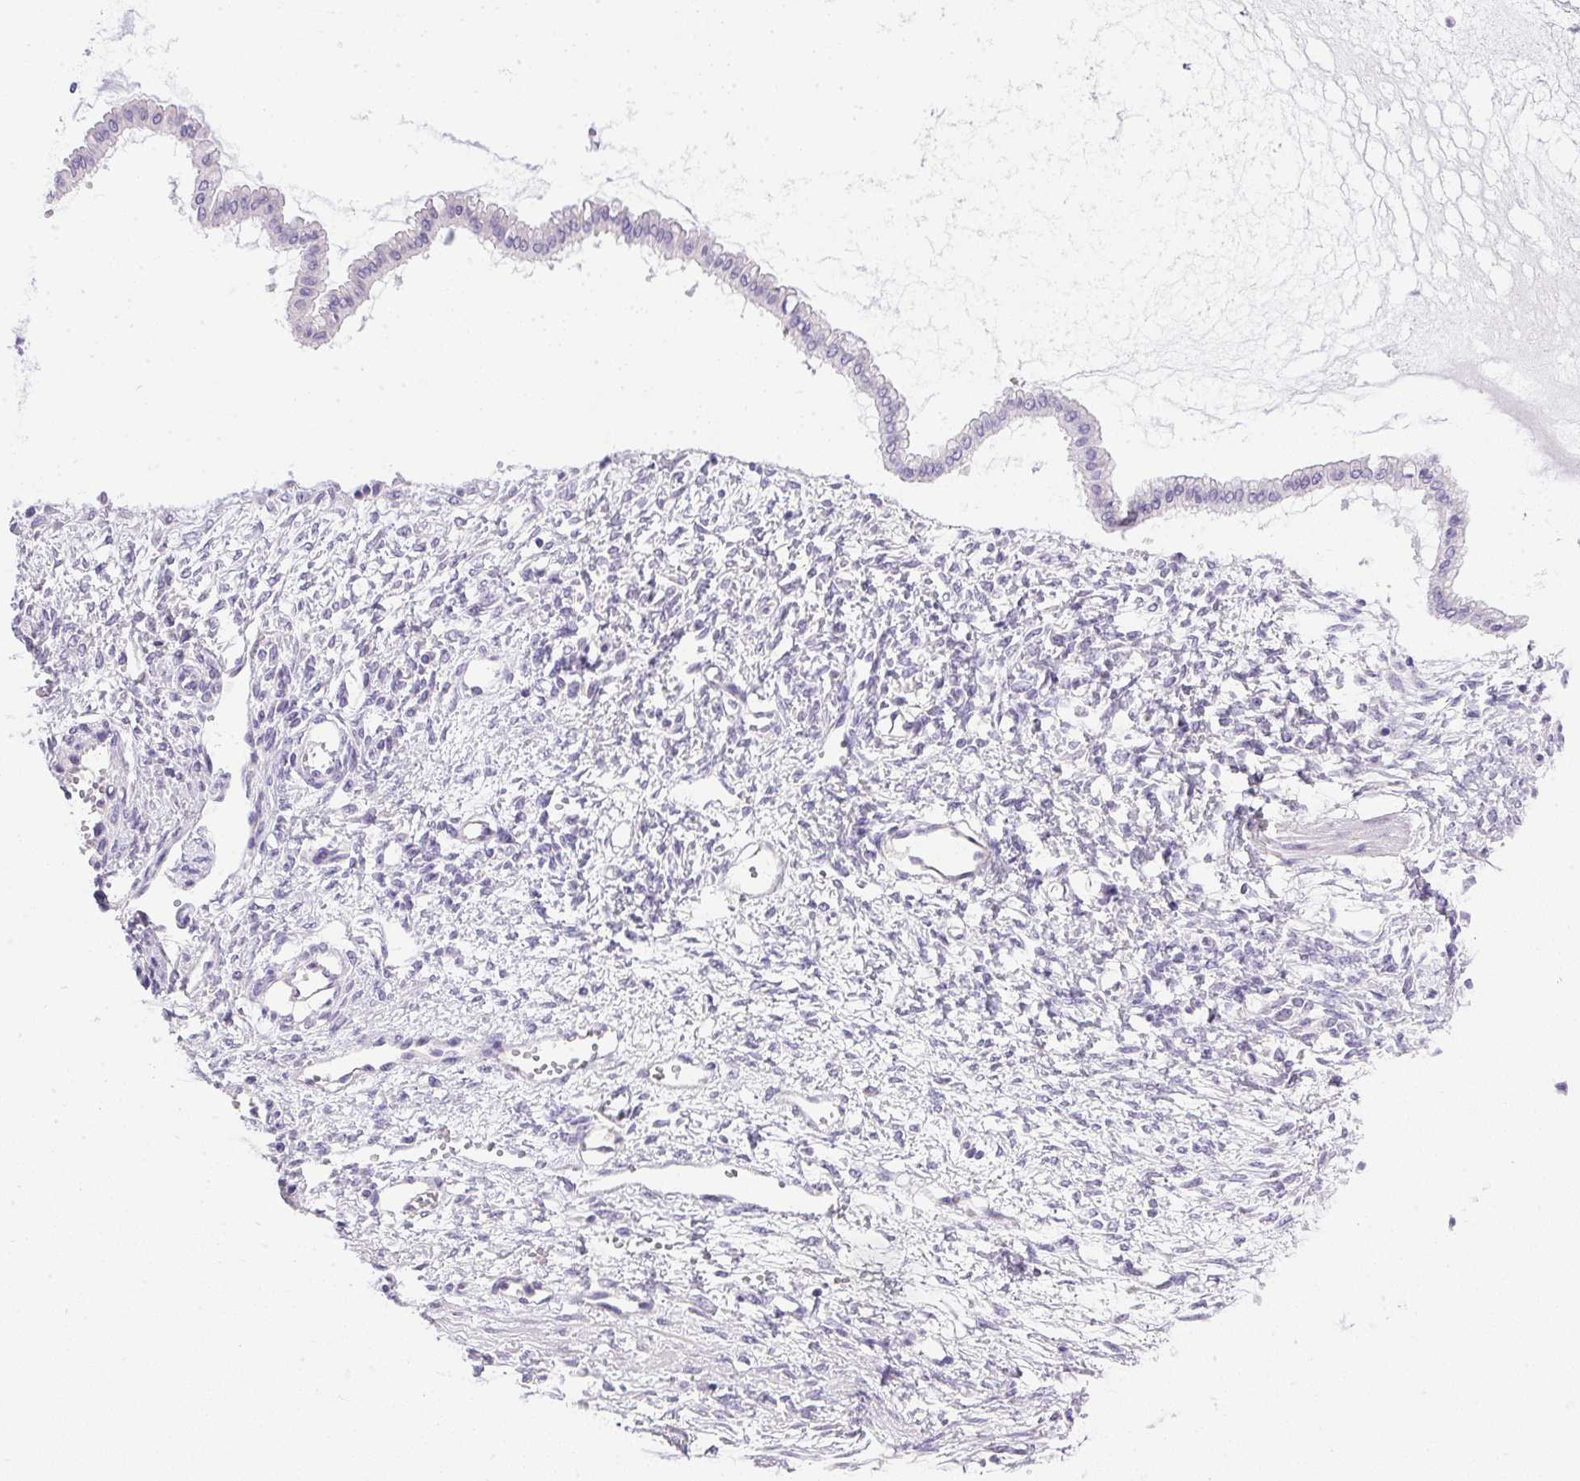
{"staining": {"intensity": "negative", "quantity": "none", "location": "none"}, "tissue": "ovarian cancer", "cell_type": "Tumor cells", "image_type": "cancer", "snomed": [{"axis": "morphology", "description": "Cystadenocarcinoma, mucinous, NOS"}, {"axis": "topography", "description": "Ovary"}], "caption": "DAB immunohistochemical staining of human mucinous cystadenocarcinoma (ovarian) shows no significant positivity in tumor cells.", "gene": "ATP6V0A4", "patient": {"sex": "female", "age": 73}}